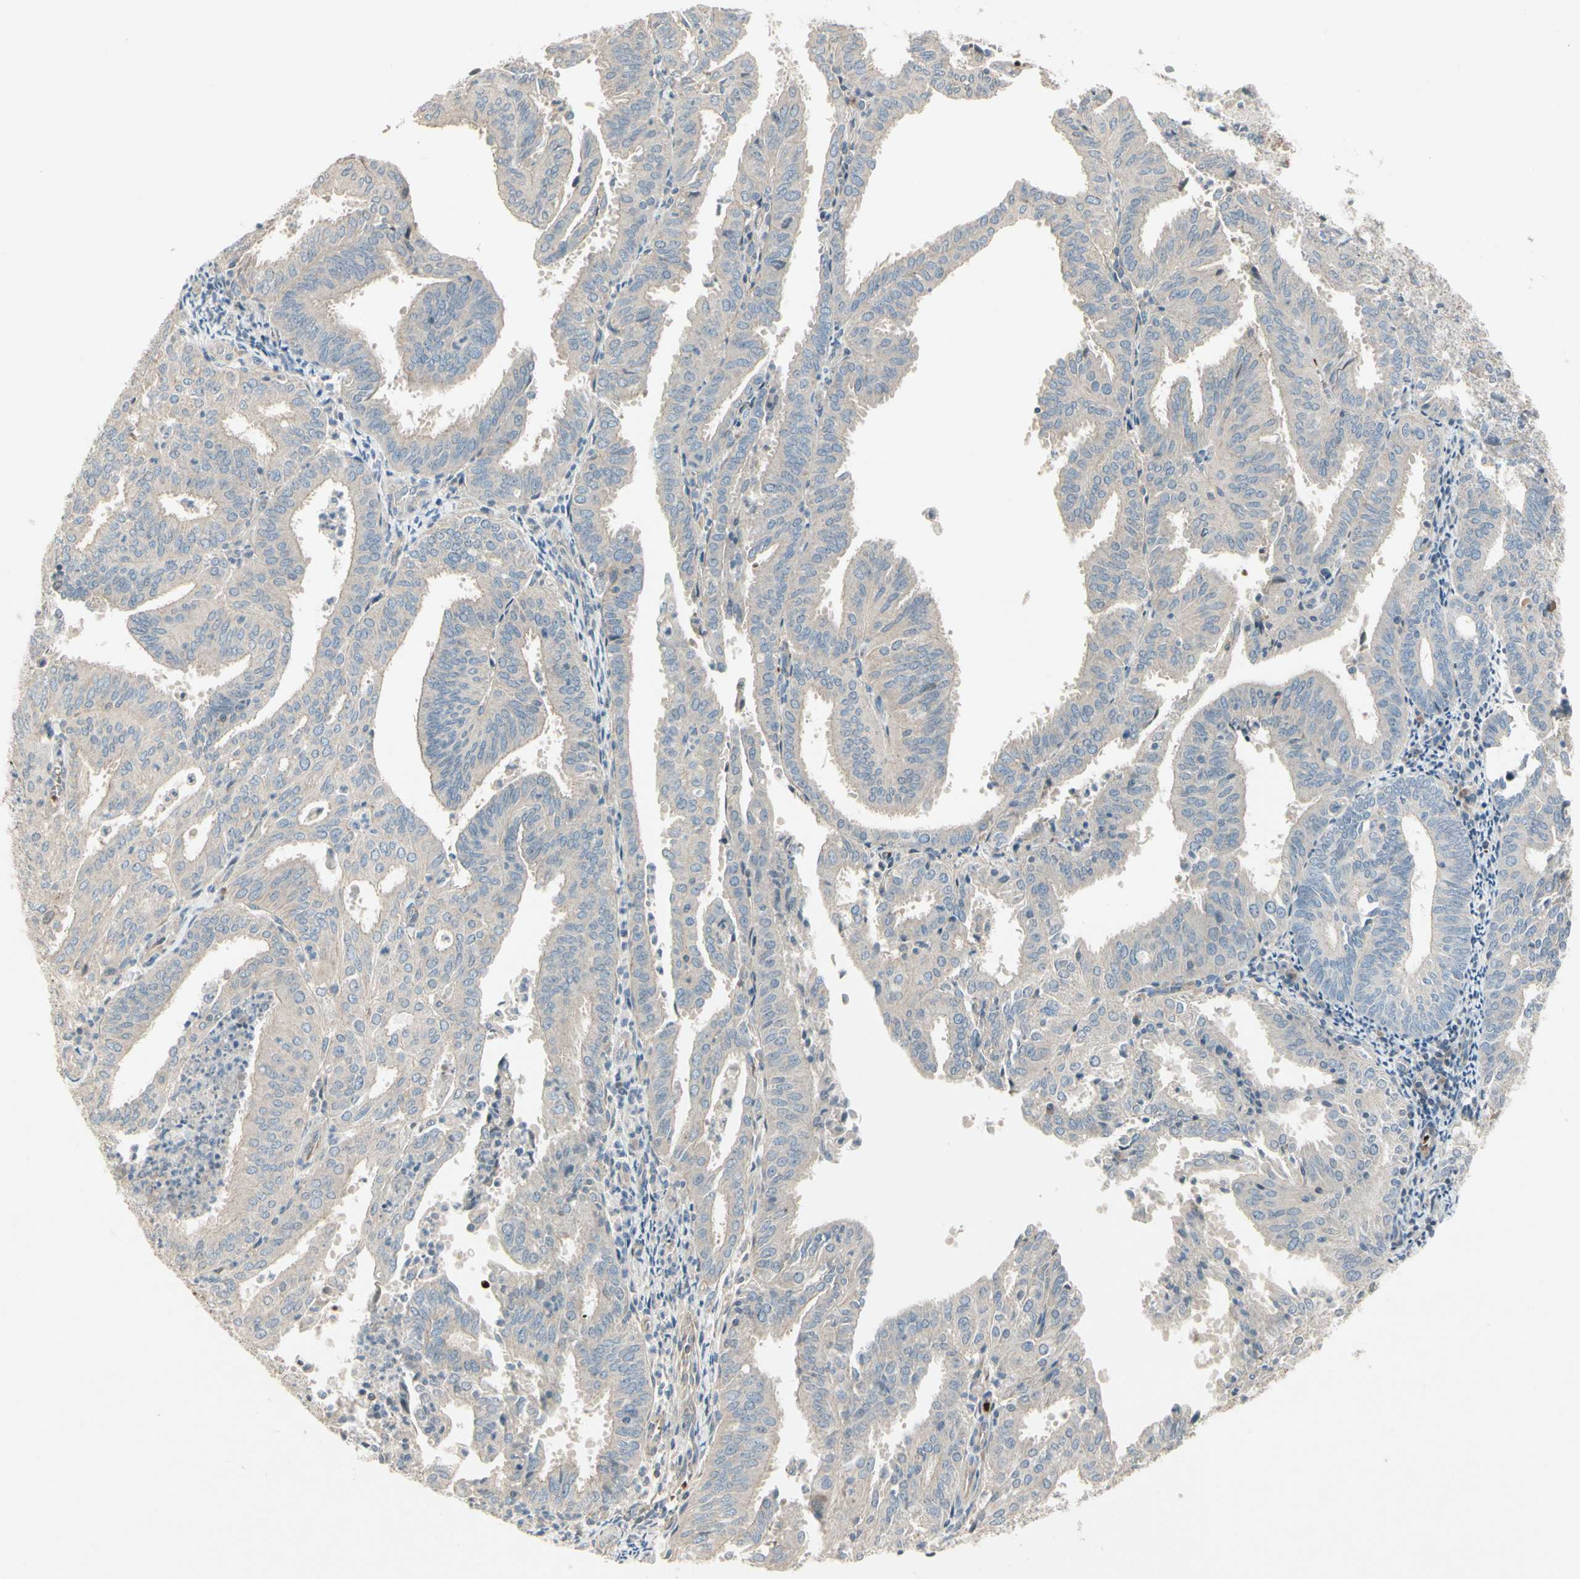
{"staining": {"intensity": "negative", "quantity": "none", "location": "none"}, "tissue": "endometrial cancer", "cell_type": "Tumor cells", "image_type": "cancer", "snomed": [{"axis": "morphology", "description": "Adenocarcinoma, NOS"}, {"axis": "topography", "description": "Uterus"}], "caption": "IHC histopathology image of endometrial cancer stained for a protein (brown), which displays no positivity in tumor cells.", "gene": "PPP3CB", "patient": {"sex": "female", "age": 60}}